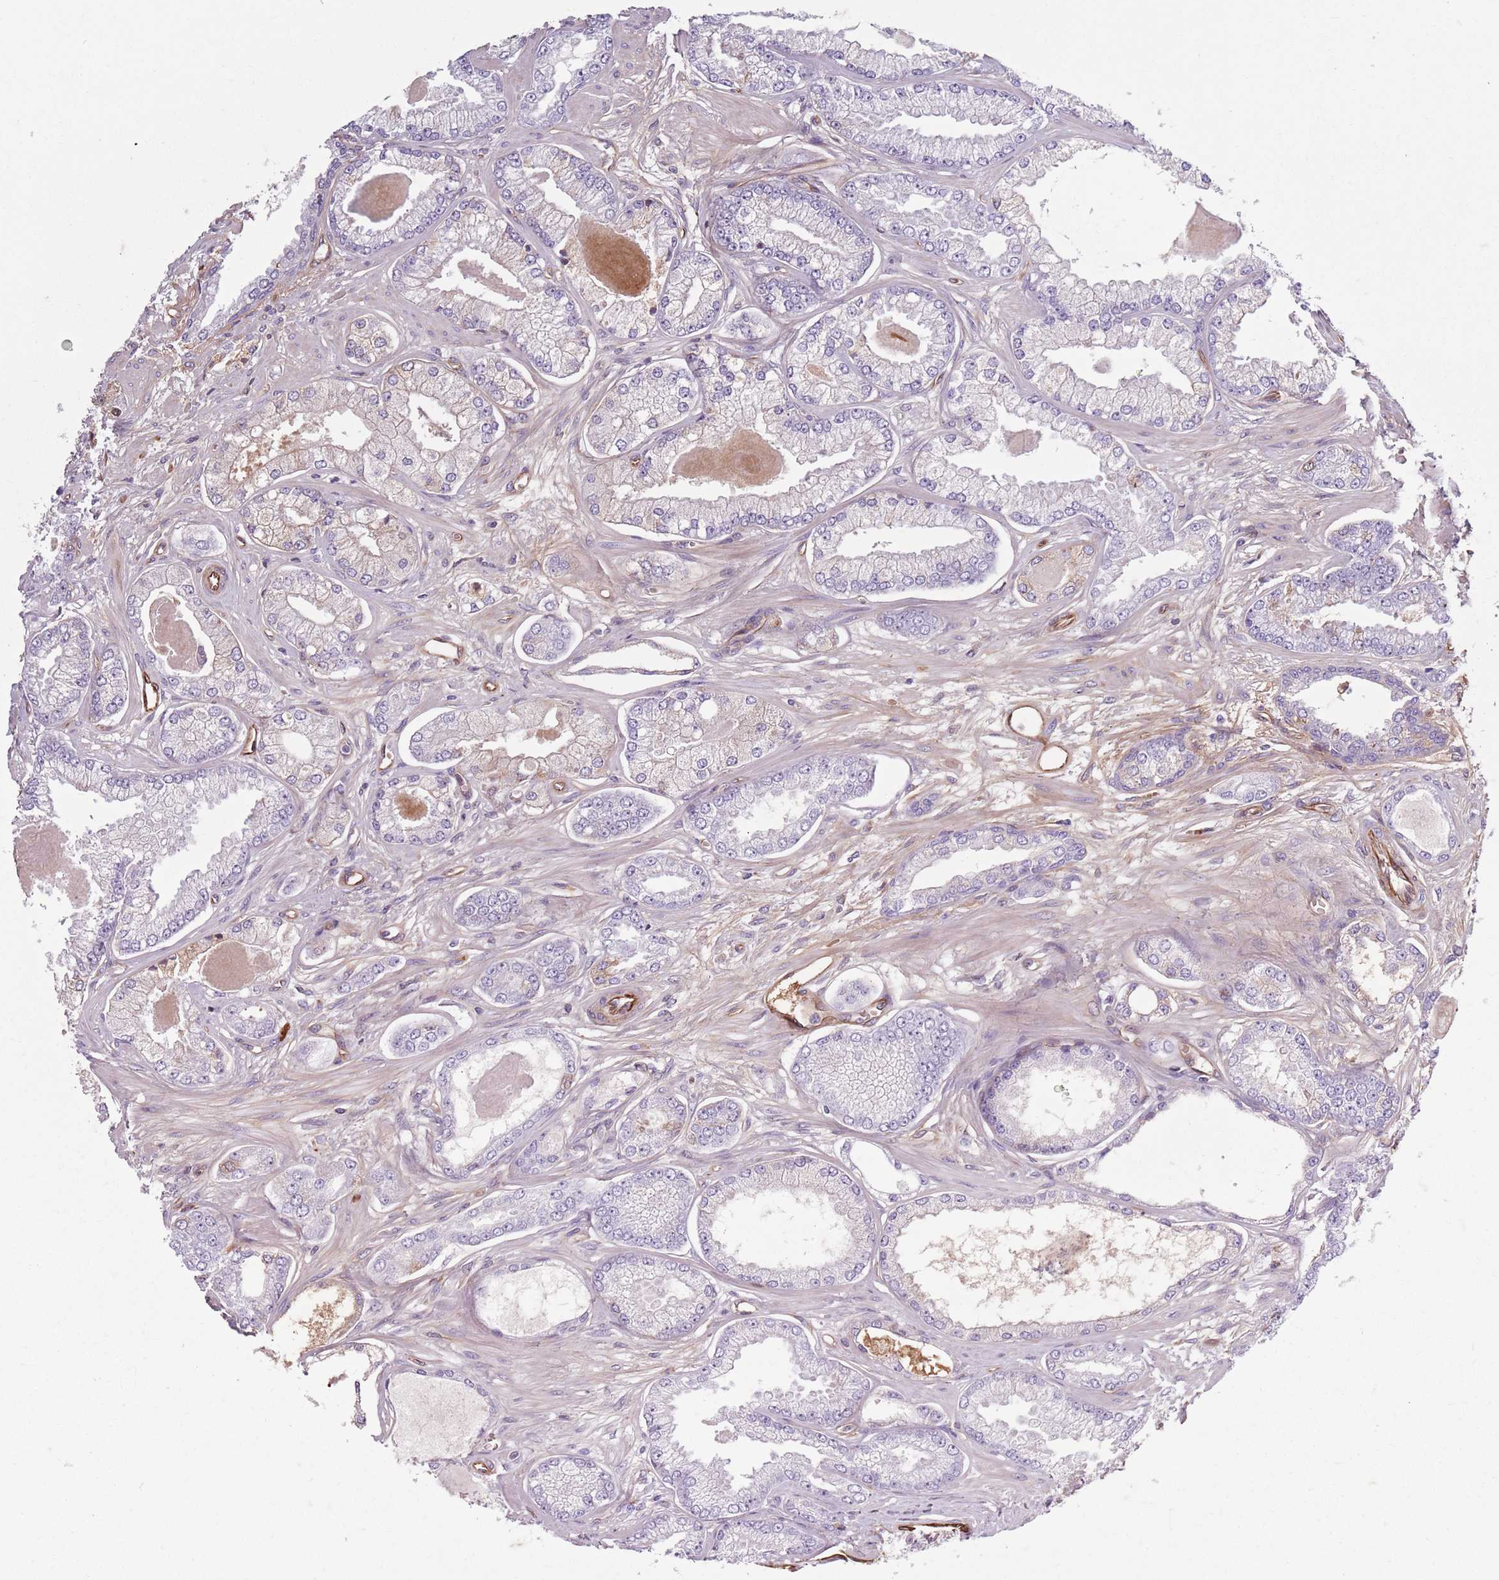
{"staining": {"intensity": "negative", "quantity": "none", "location": "none"}, "tissue": "prostate cancer", "cell_type": "Tumor cells", "image_type": "cancer", "snomed": [{"axis": "morphology", "description": "Adenocarcinoma, Low grade"}, {"axis": "topography", "description": "Prostate"}], "caption": "DAB (3,3'-diaminobenzidine) immunohistochemical staining of adenocarcinoma (low-grade) (prostate) exhibits no significant staining in tumor cells.", "gene": "TAS2R38", "patient": {"sex": "male", "age": 64}}